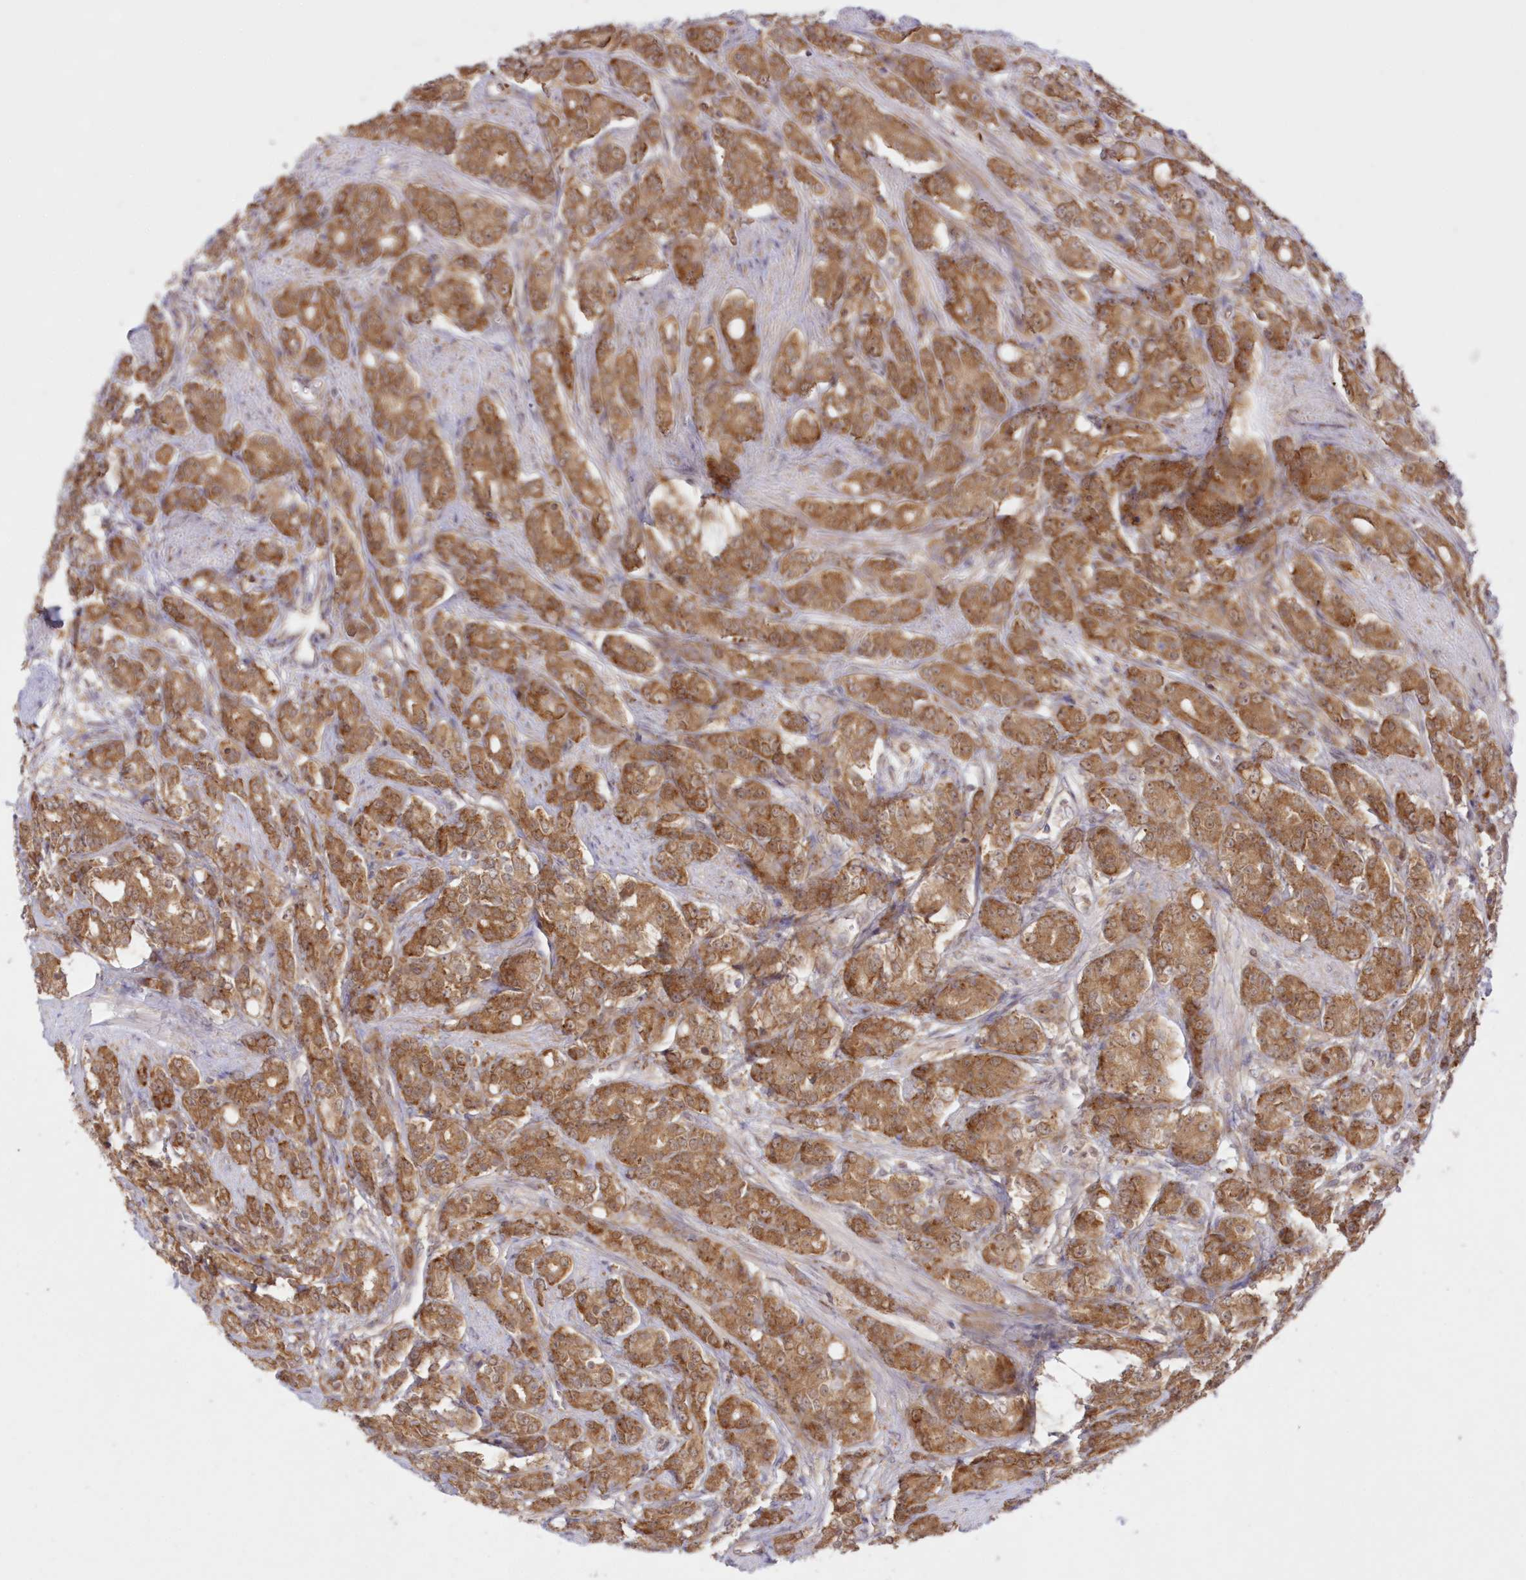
{"staining": {"intensity": "strong", "quantity": ">75%", "location": "cytoplasmic/membranous"}, "tissue": "prostate cancer", "cell_type": "Tumor cells", "image_type": "cancer", "snomed": [{"axis": "morphology", "description": "Adenocarcinoma, High grade"}, {"axis": "topography", "description": "Prostate"}], "caption": "Protein staining exhibits strong cytoplasmic/membranous staining in about >75% of tumor cells in prostate cancer (adenocarcinoma (high-grade)).", "gene": "RNPEP", "patient": {"sex": "male", "age": 62}}